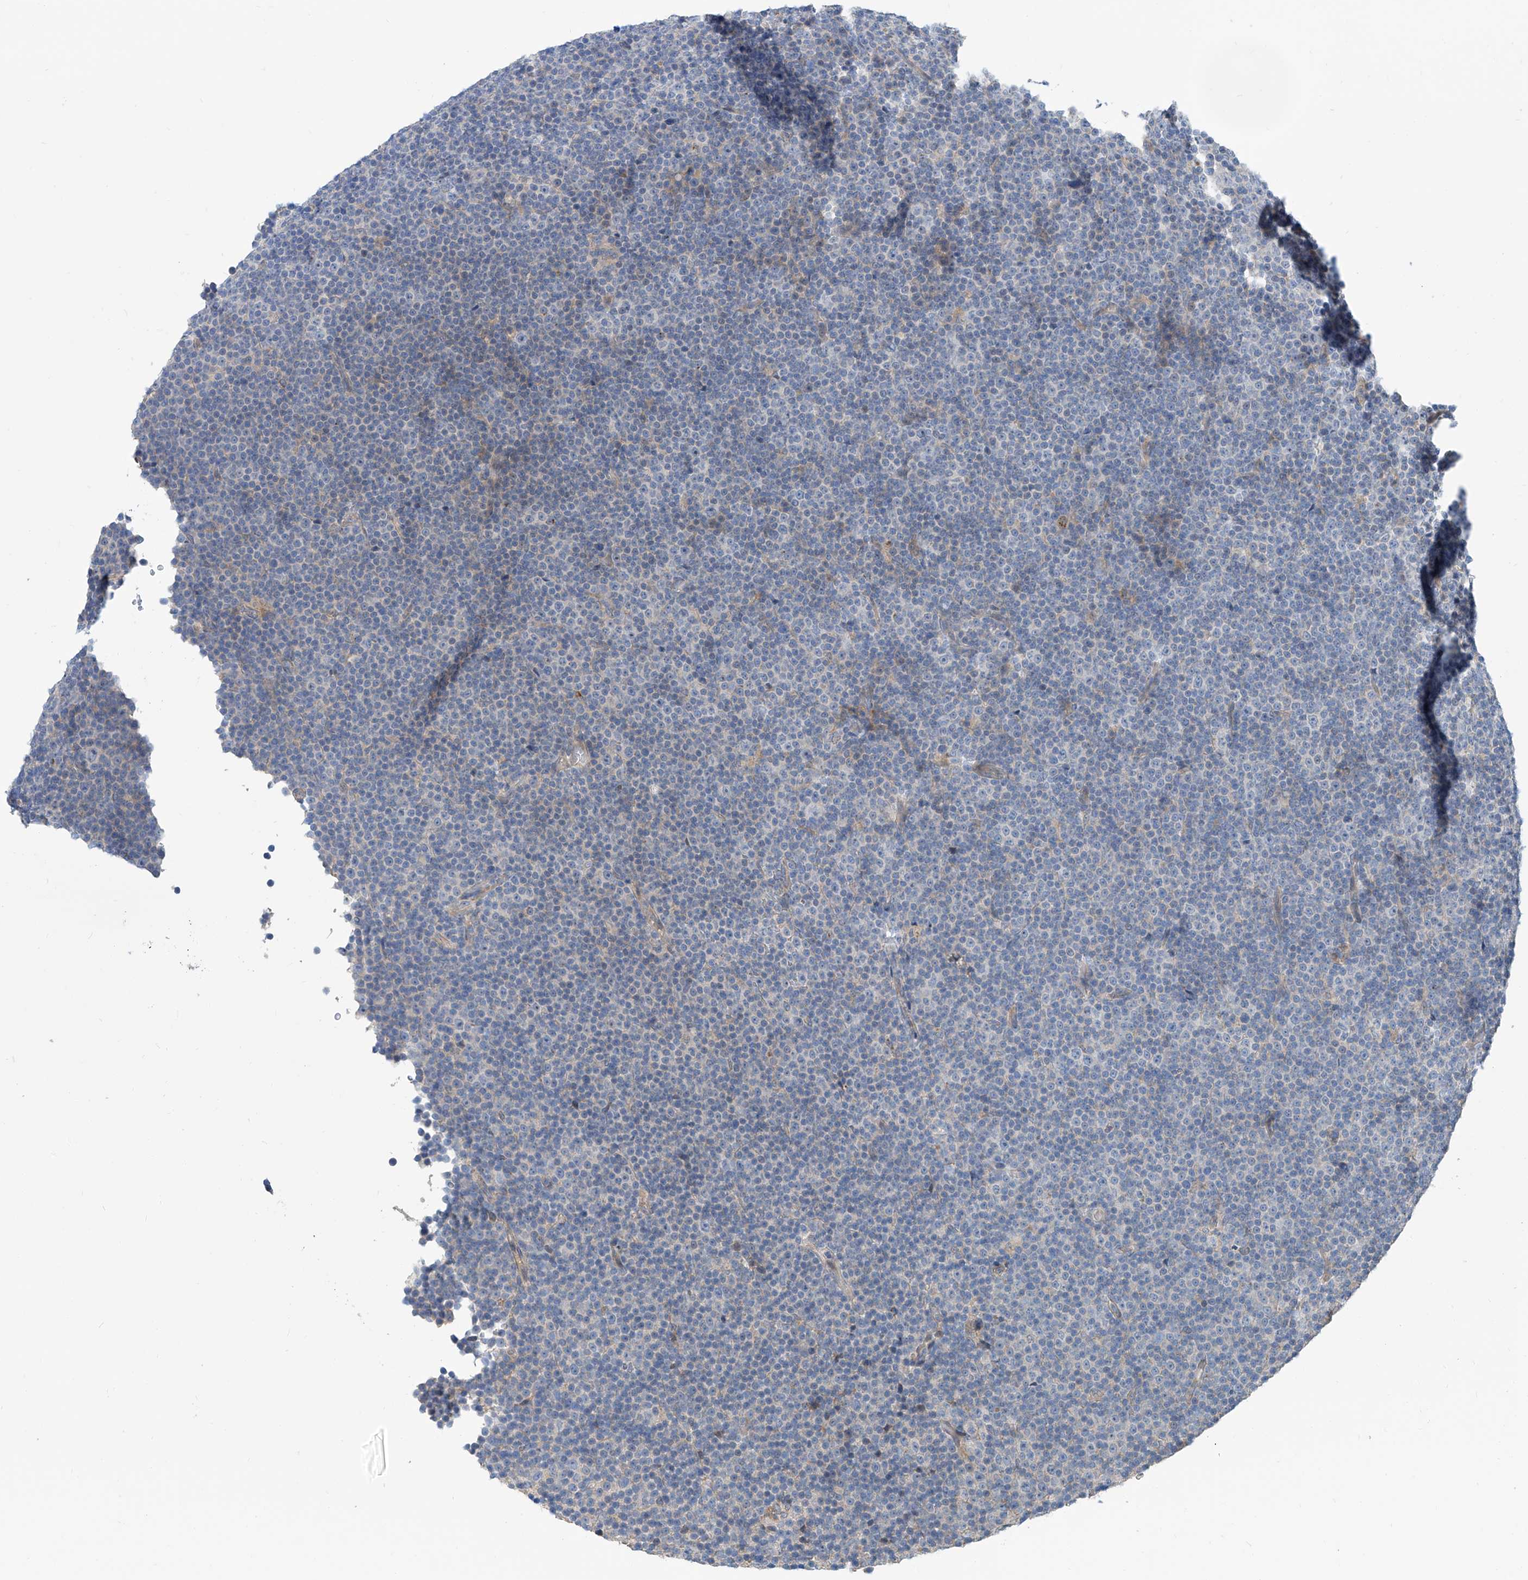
{"staining": {"intensity": "negative", "quantity": "none", "location": "none"}, "tissue": "lymphoma", "cell_type": "Tumor cells", "image_type": "cancer", "snomed": [{"axis": "morphology", "description": "Malignant lymphoma, non-Hodgkin's type, Low grade"}, {"axis": "topography", "description": "Lymph node"}], "caption": "A micrograph of human malignant lymphoma, non-Hodgkin's type (low-grade) is negative for staining in tumor cells. (DAB immunohistochemistry with hematoxylin counter stain).", "gene": "MAGEE2", "patient": {"sex": "female", "age": 67}}